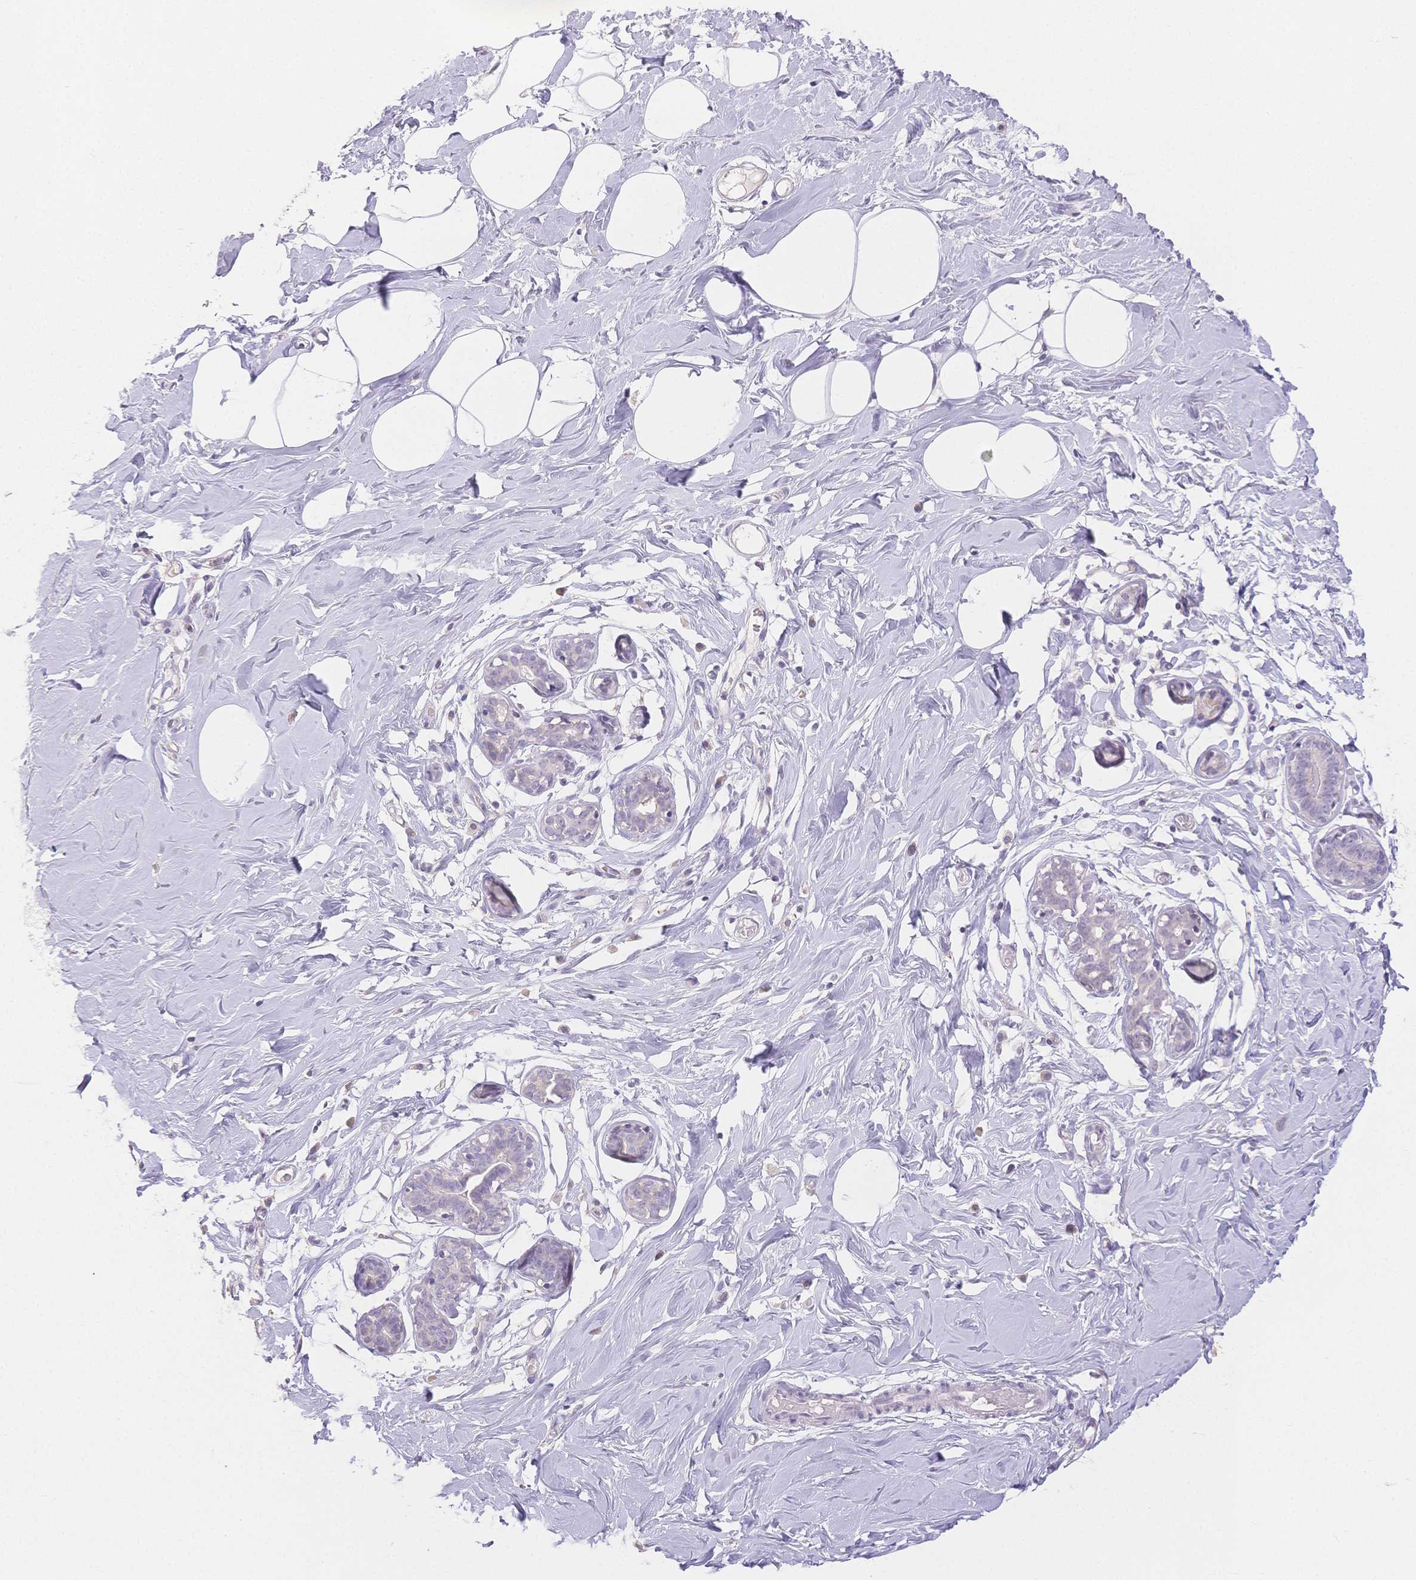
{"staining": {"intensity": "negative", "quantity": "none", "location": "none"}, "tissue": "breast", "cell_type": "Adipocytes", "image_type": "normal", "snomed": [{"axis": "morphology", "description": "Normal tissue, NOS"}, {"axis": "topography", "description": "Breast"}], "caption": "Immunohistochemistry (IHC) photomicrograph of normal breast stained for a protein (brown), which exhibits no positivity in adipocytes.", "gene": "SUV39H2", "patient": {"sex": "female", "age": 27}}